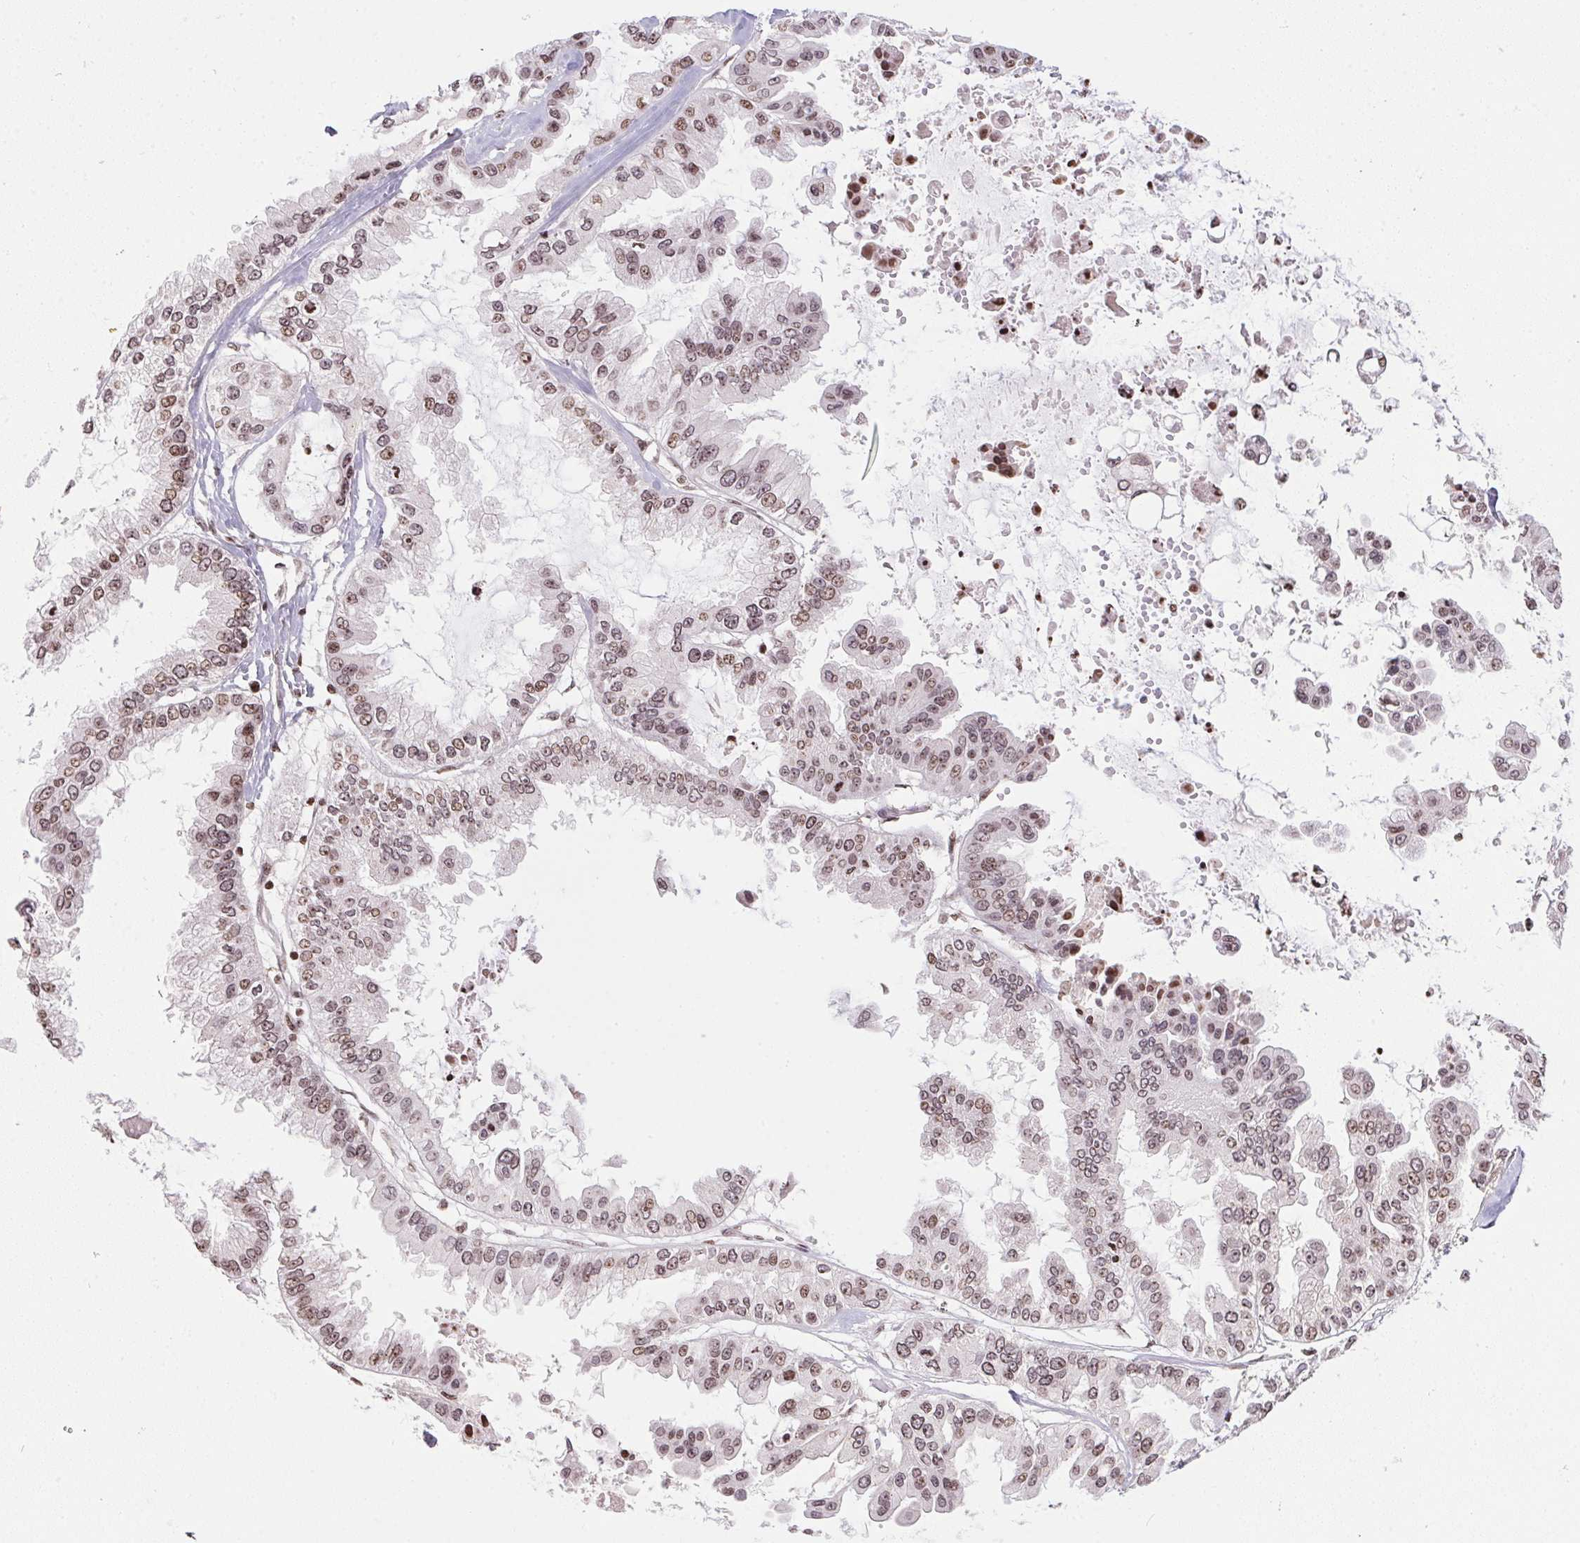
{"staining": {"intensity": "weak", "quantity": ">75%", "location": "nuclear"}, "tissue": "ovarian cancer", "cell_type": "Tumor cells", "image_type": "cancer", "snomed": [{"axis": "morphology", "description": "Cystadenocarcinoma, serous, NOS"}, {"axis": "topography", "description": "Ovary"}], "caption": "The image exhibits staining of ovarian serous cystadenocarcinoma, revealing weak nuclear protein positivity (brown color) within tumor cells.", "gene": "RNF181", "patient": {"sex": "female", "age": 56}}